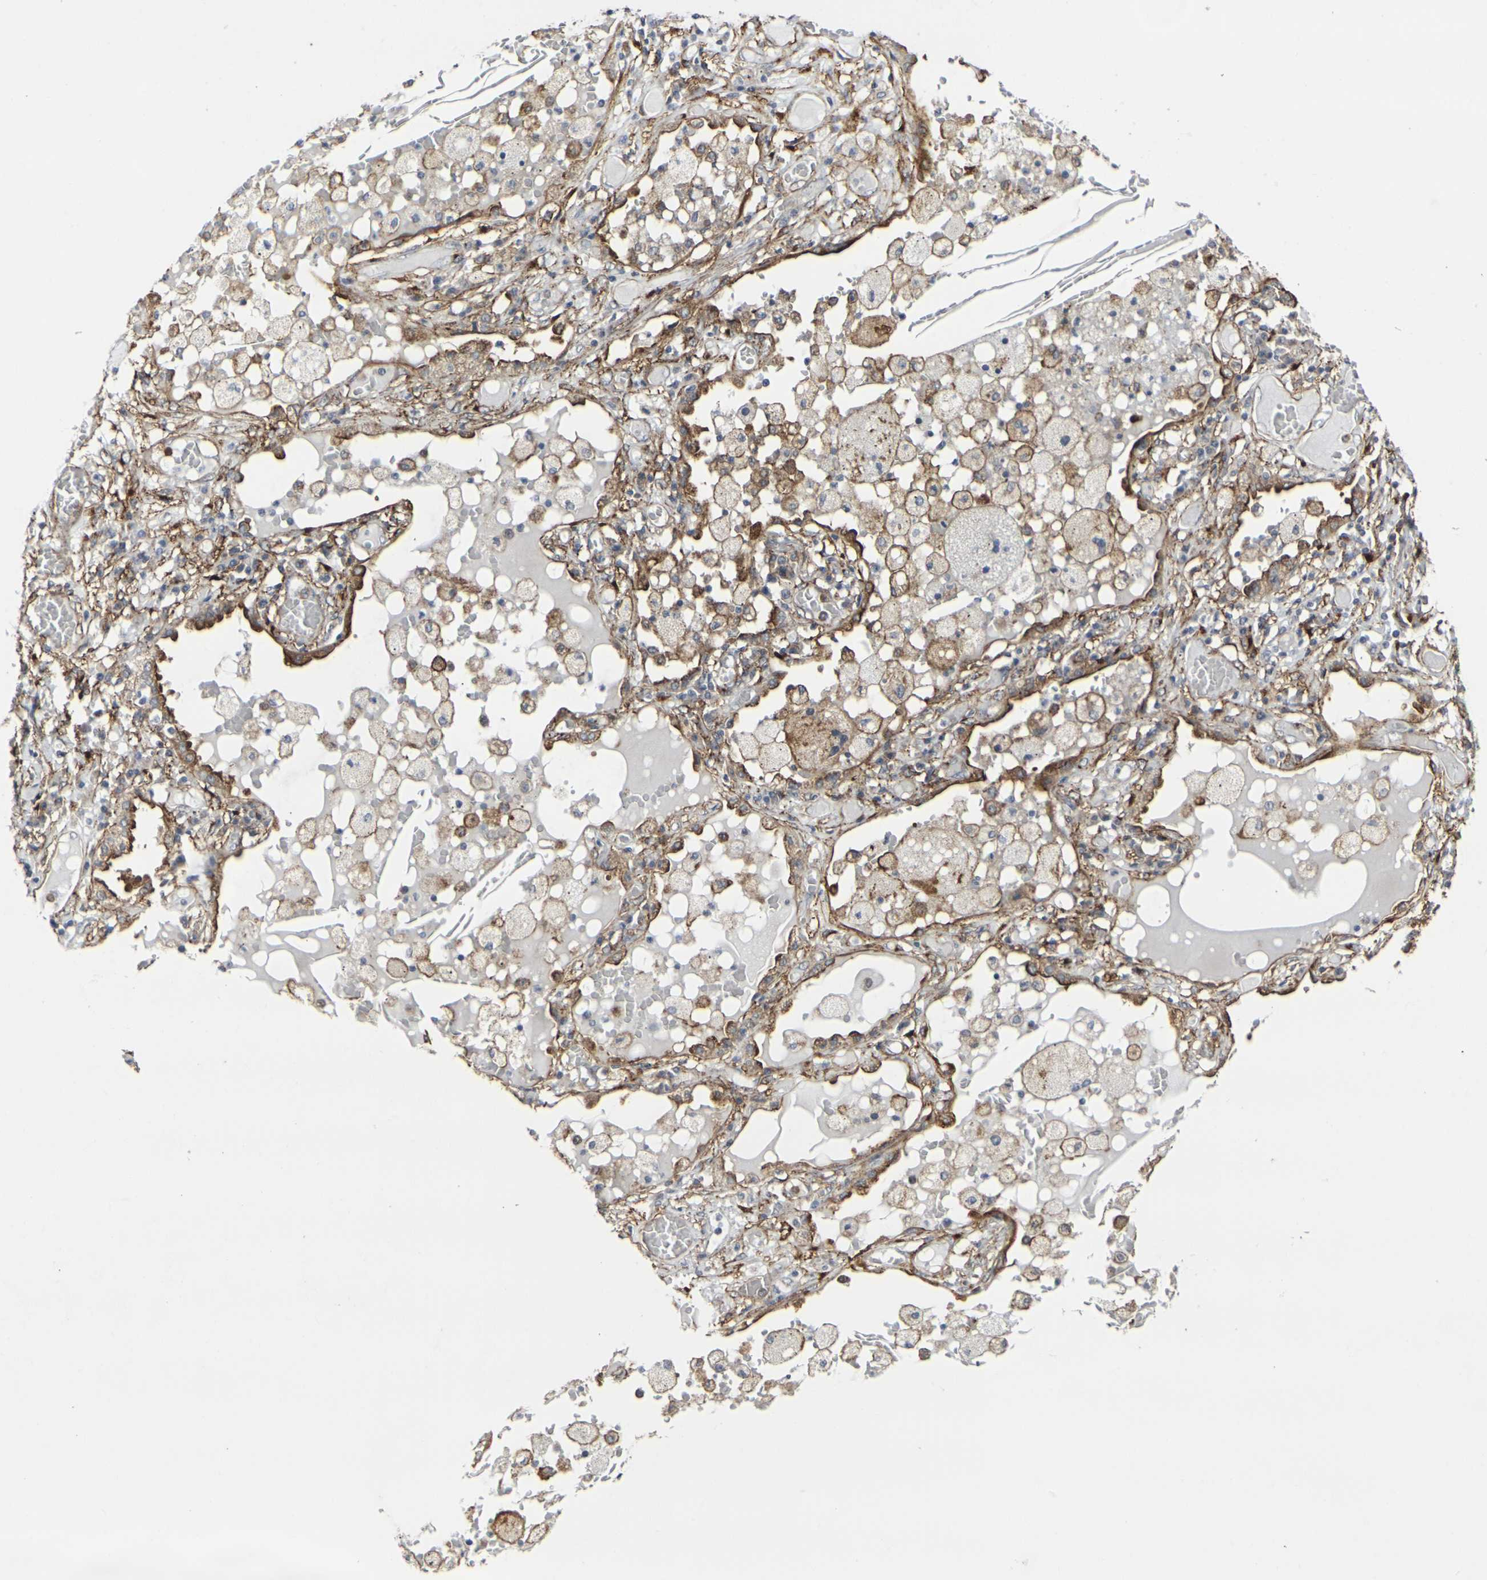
{"staining": {"intensity": "moderate", "quantity": ">75%", "location": "cytoplasmic/membranous"}, "tissue": "lung cancer", "cell_type": "Tumor cells", "image_type": "cancer", "snomed": [{"axis": "morphology", "description": "Squamous cell carcinoma, NOS"}, {"axis": "topography", "description": "Lung"}], "caption": "Tumor cells show medium levels of moderate cytoplasmic/membranous positivity in approximately >75% of cells in human lung squamous cell carcinoma.", "gene": "MYOF", "patient": {"sex": "male", "age": 71}}